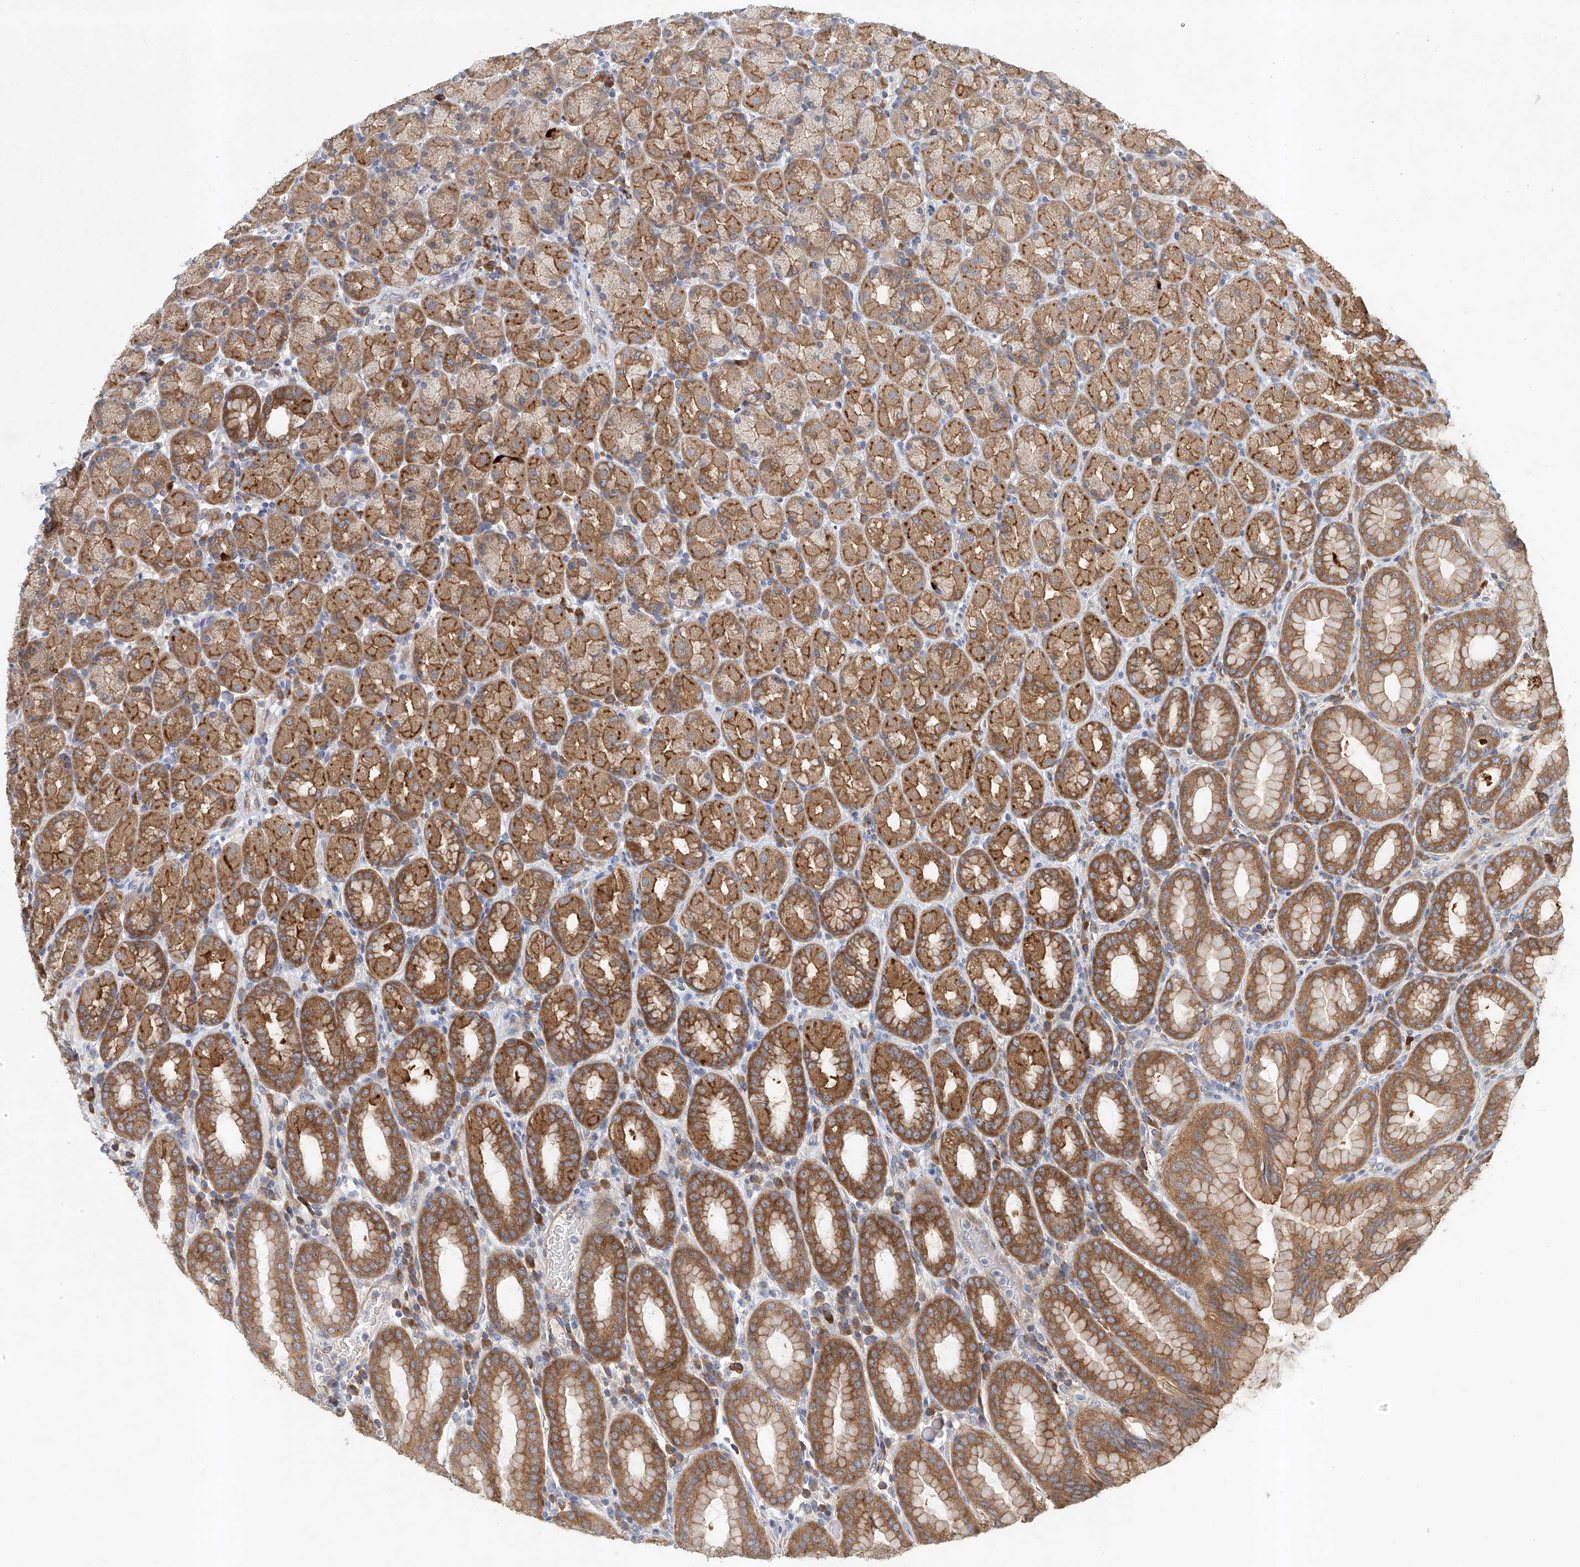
{"staining": {"intensity": "strong", "quantity": ">75%", "location": "cytoplasmic/membranous"}, "tissue": "stomach", "cell_type": "Glandular cells", "image_type": "normal", "snomed": [{"axis": "morphology", "description": "Normal tissue, NOS"}, {"axis": "topography", "description": "Stomach, upper"}], "caption": "The photomicrograph reveals staining of benign stomach, revealing strong cytoplasmic/membranous protein positivity (brown color) within glandular cells.", "gene": "CARMIL1", "patient": {"sex": "male", "age": 68}}